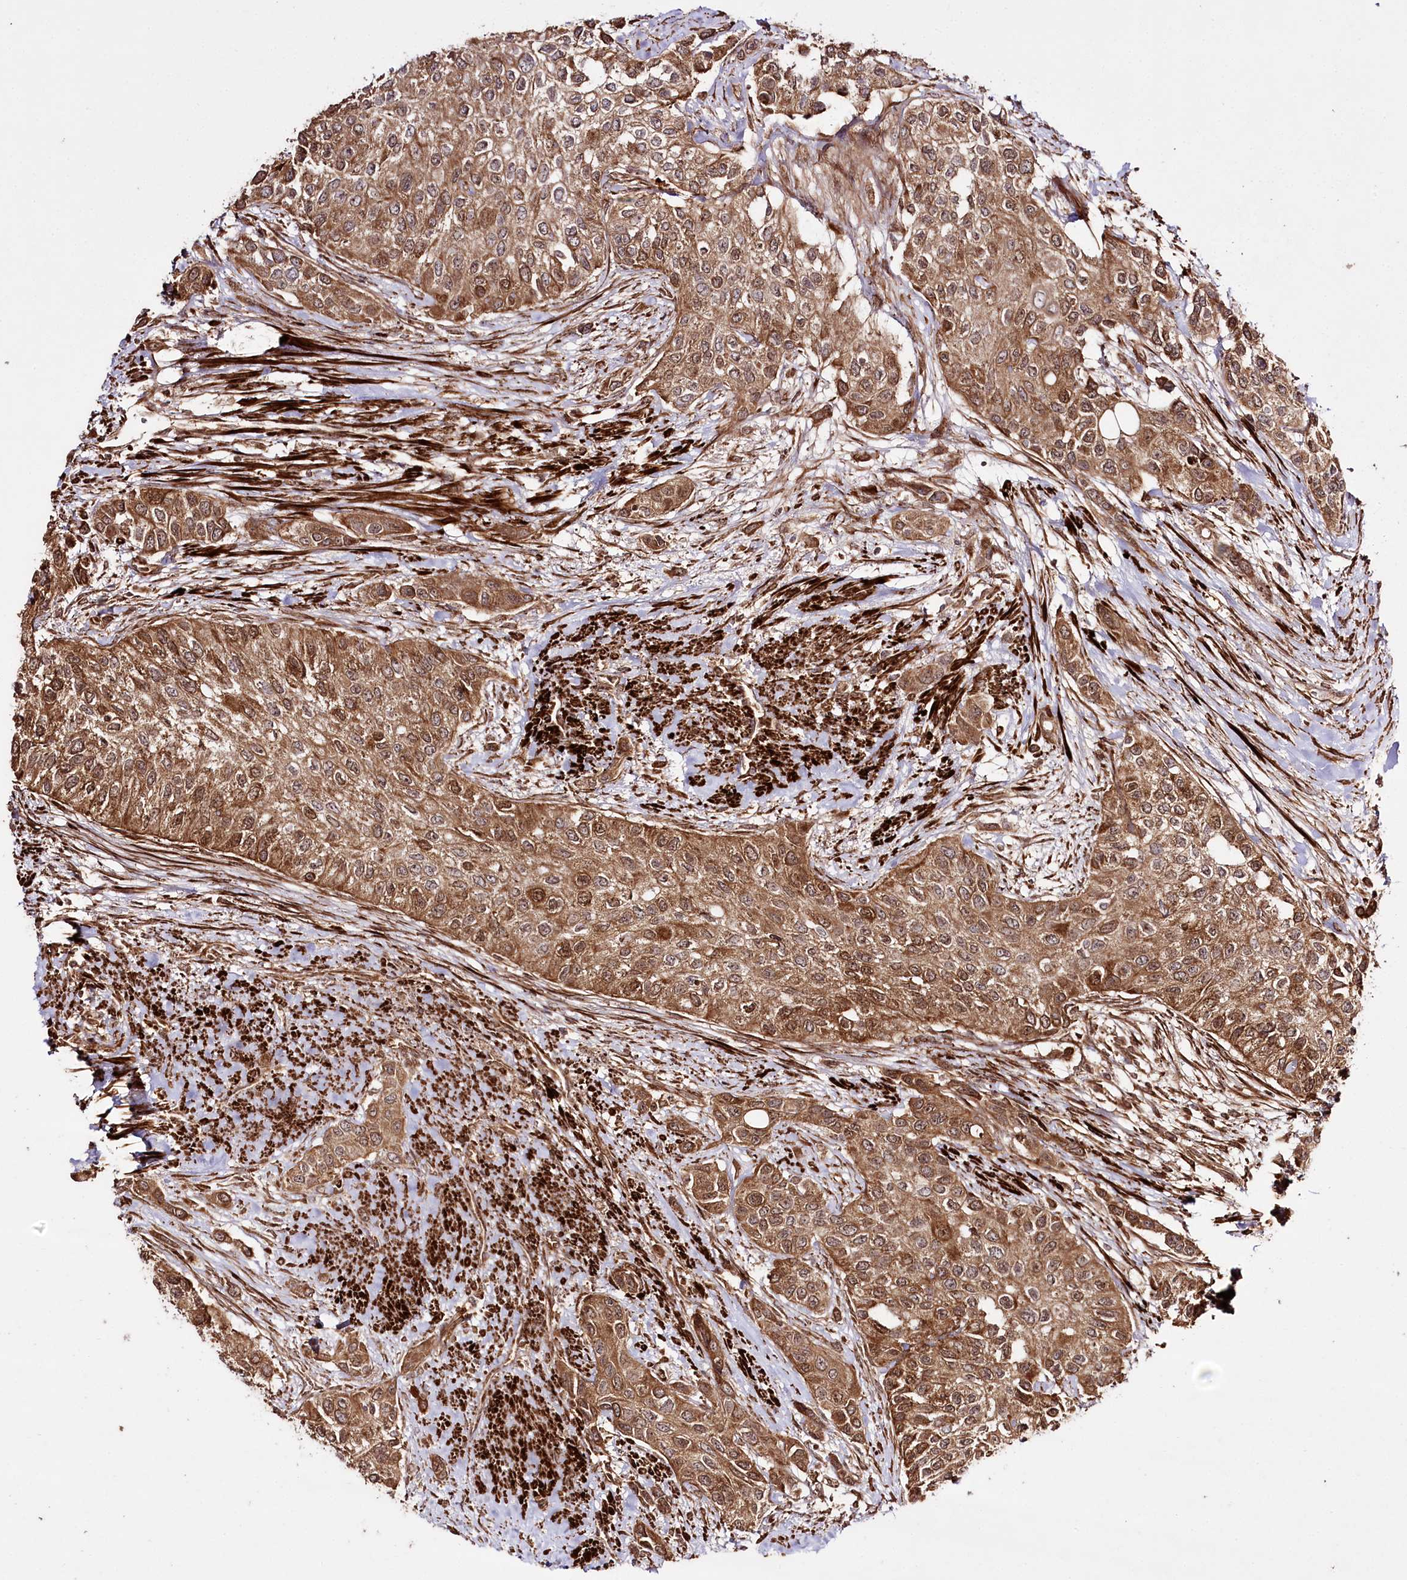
{"staining": {"intensity": "moderate", "quantity": ">75%", "location": "cytoplasmic/membranous"}, "tissue": "urothelial cancer", "cell_type": "Tumor cells", "image_type": "cancer", "snomed": [{"axis": "morphology", "description": "Normal tissue, NOS"}, {"axis": "morphology", "description": "Urothelial carcinoma, High grade"}, {"axis": "topography", "description": "Vascular tissue"}, {"axis": "topography", "description": "Urinary bladder"}], "caption": "Urothelial carcinoma (high-grade) stained with a protein marker shows moderate staining in tumor cells.", "gene": "REXO2", "patient": {"sex": "female", "age": 56}}